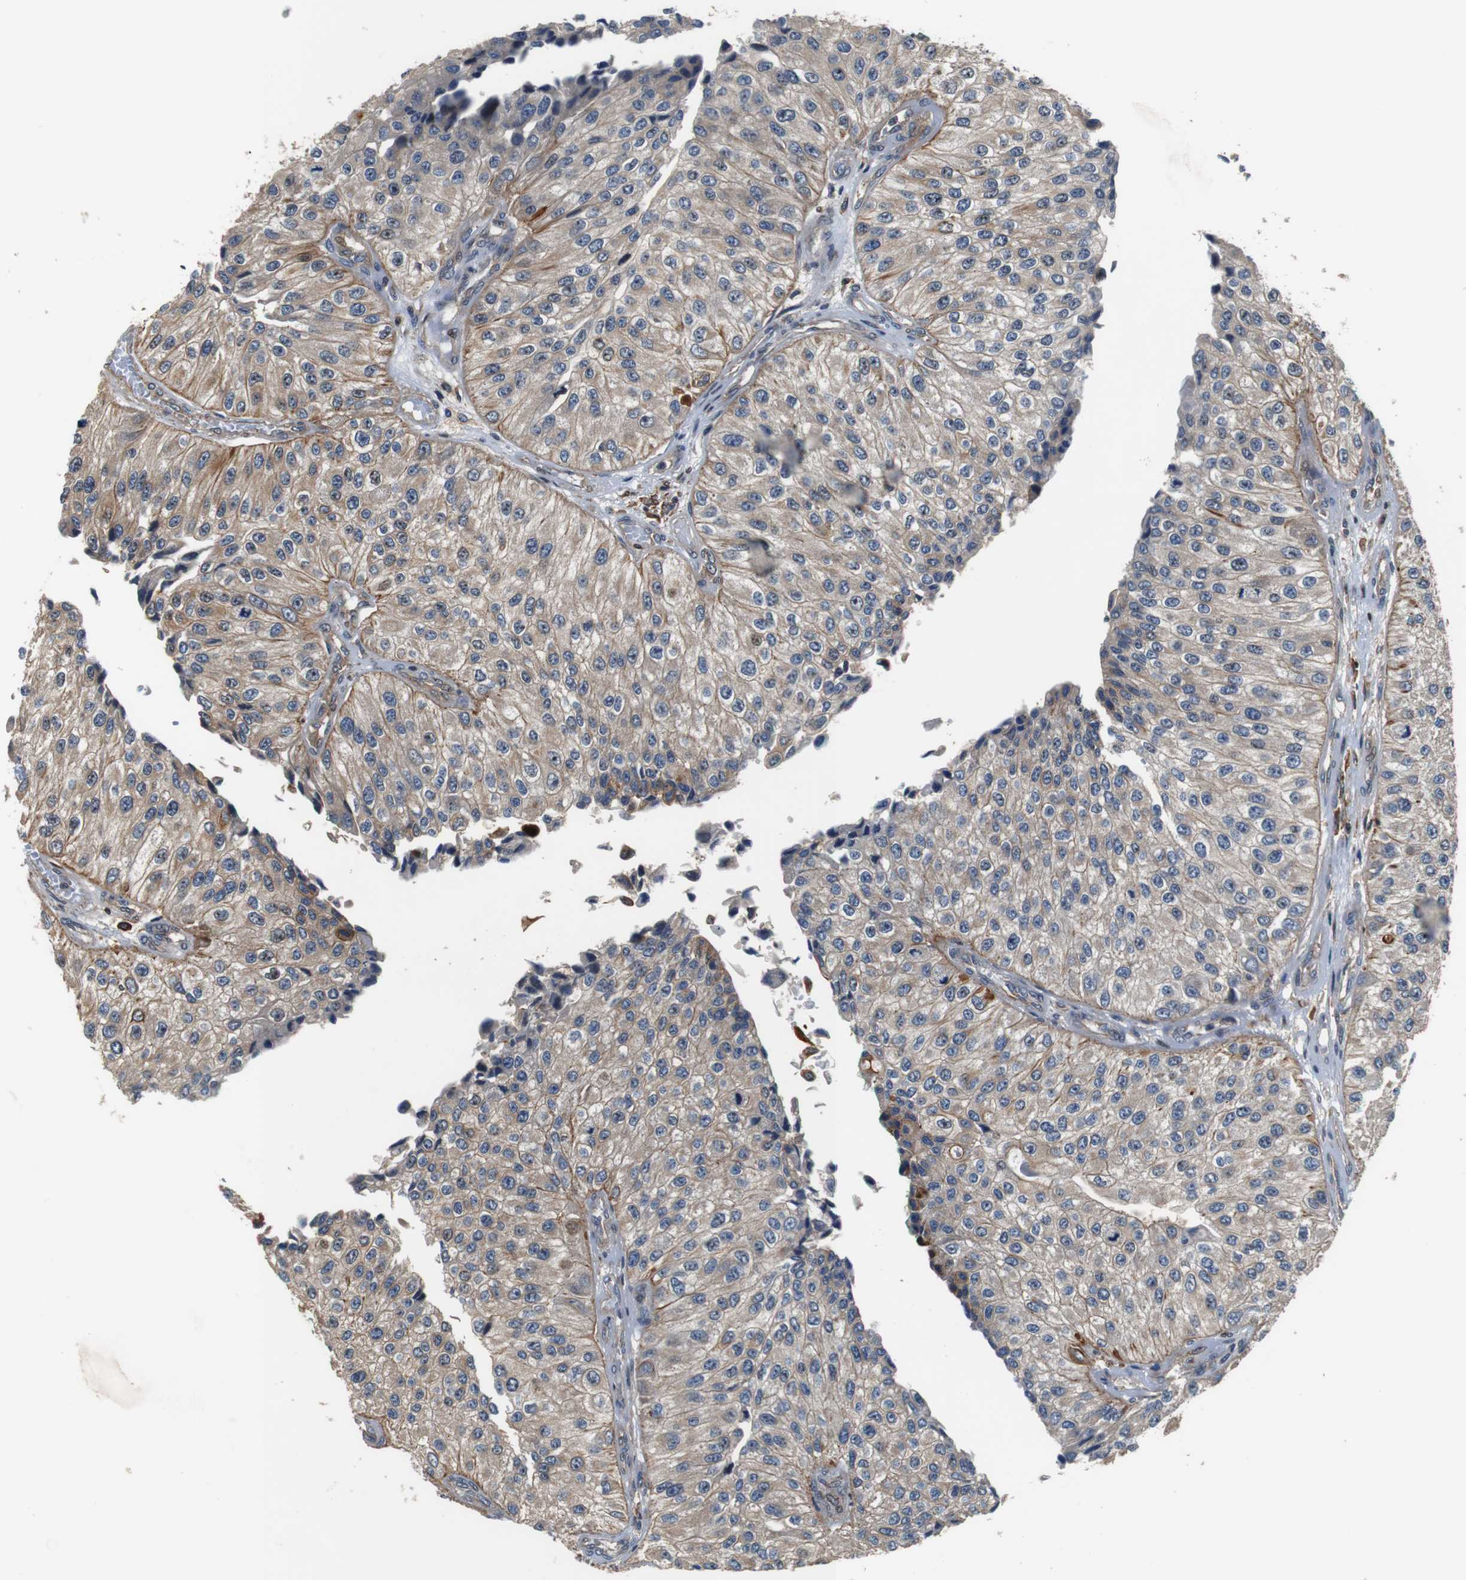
{"staining": {"intensity": "weak", "quantity": ">75%", "location": "cytoplasmic/membranous"}, "tissue": "urothelial cancer", "cell_type": "Tumor cells", "image_type": "cancer", "snomed": [{"axis": "morphology", "description": "Urothelial carcinoma, High grade"}, {"axis": "topography", "description": "Kidney"}, {"axis": "topography", "description": "Urinary bladder"}], "caption": "Immunohistochemistry (IHC) micrograph of human high-grade urothelial carcinoma stained for a protein (brown), which demonstrates low levels of weak cytoplasmic/membranous positivity in approximately >75% of tumor cells.", "gene": "LRP4", "patient": {"sex": "male", "age": 77}}